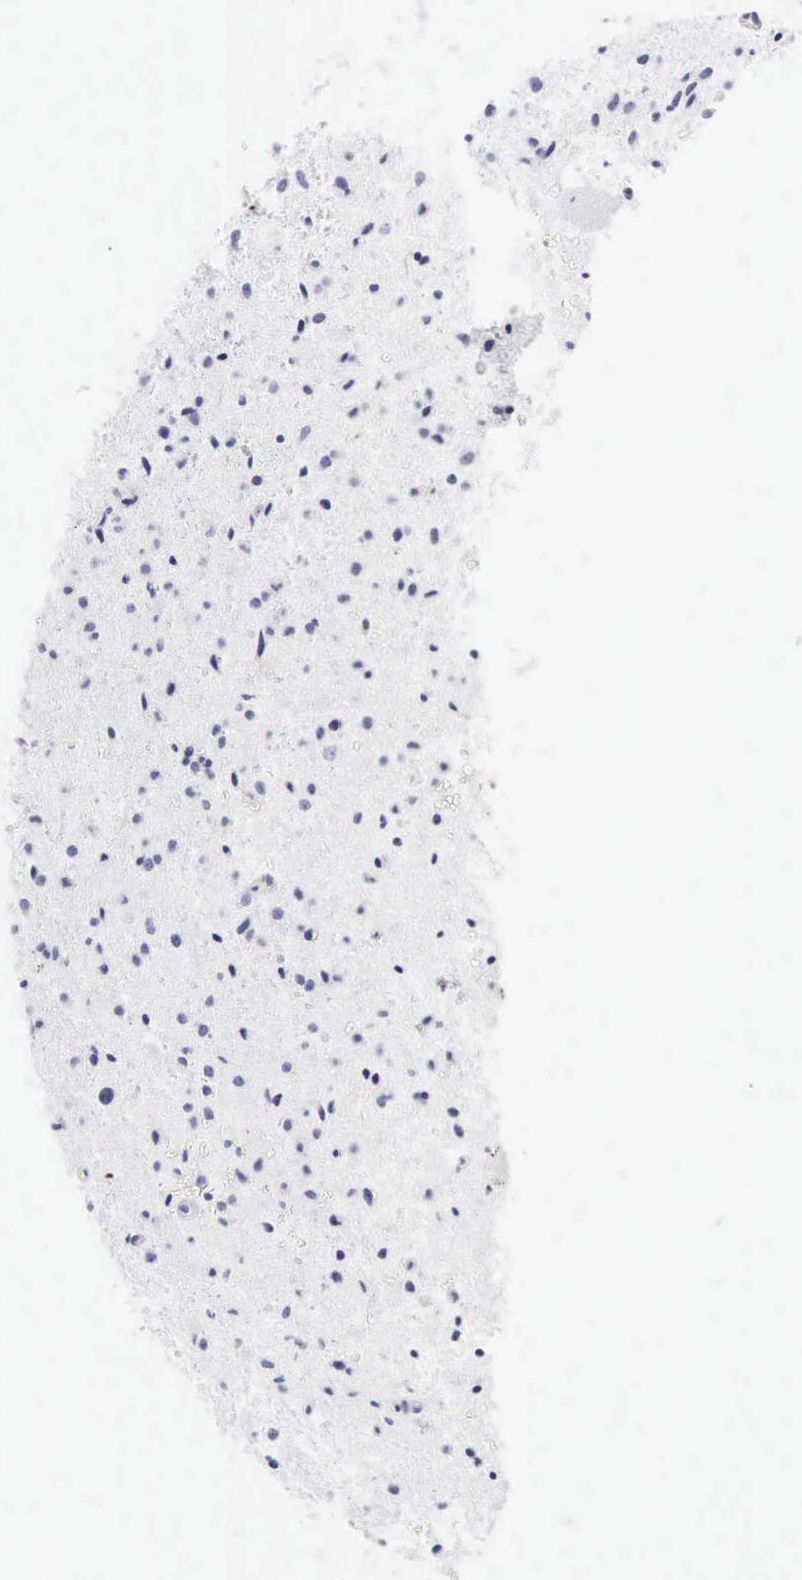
{"staining": {"intensity": "negative", "quantity": "none", "location": "none"}, "tissue": "glioma", "cell_type": "Tumor cells", "image_type": "cancer", "snomed": [{"axis": "morphology", "description": "Glioma, malignant, Low grade"}, {"axis": "topography", "description": "Brain"}], "caption": "This is a image of IHC staining of malignant glioma (low-grade), which shows no positivity in tumor cells.", "gene": "KRT10", "patient": {"sex": "female", "age": 46}}